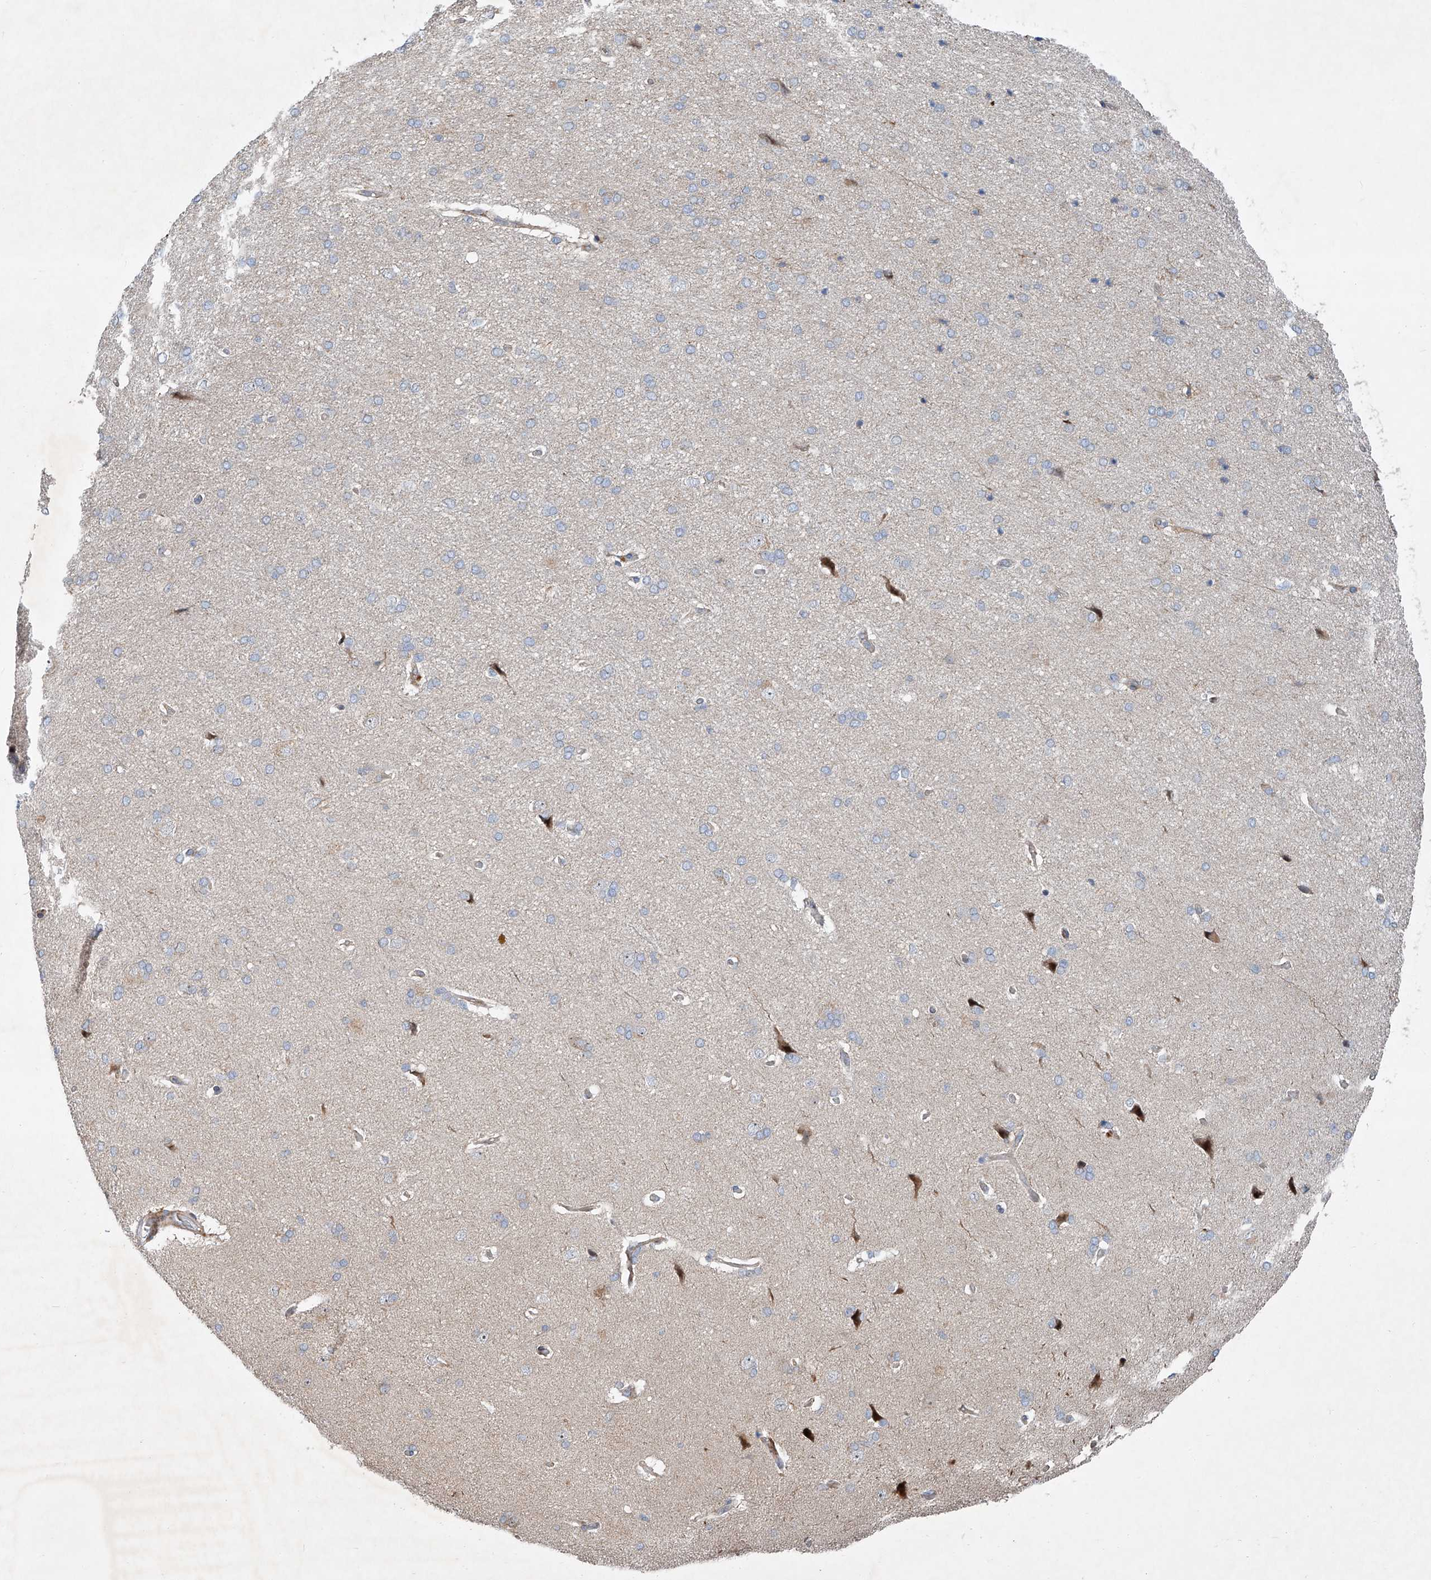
{"staining": {"intensity": "negative", "quantity": "none", "location": "none"}, "tissue": "cerebral cortex", "cell_type": "Endothelial cells", "image_type": "normal", "snomed": [{"axis": "morphology", "description": "Normal tissue, NOS"}, {"axis": "topography", "description": "Cerebral cortex"}], "caption": "The IHC micrograph has no significant expression in endothelial cells of cerebral cortex. (DAB immunohistochemistry (IHC) visualized using brightfield microscopy, high magnification).", "gene": "USF3", "patient": {"sex": "male", "age": 62}}